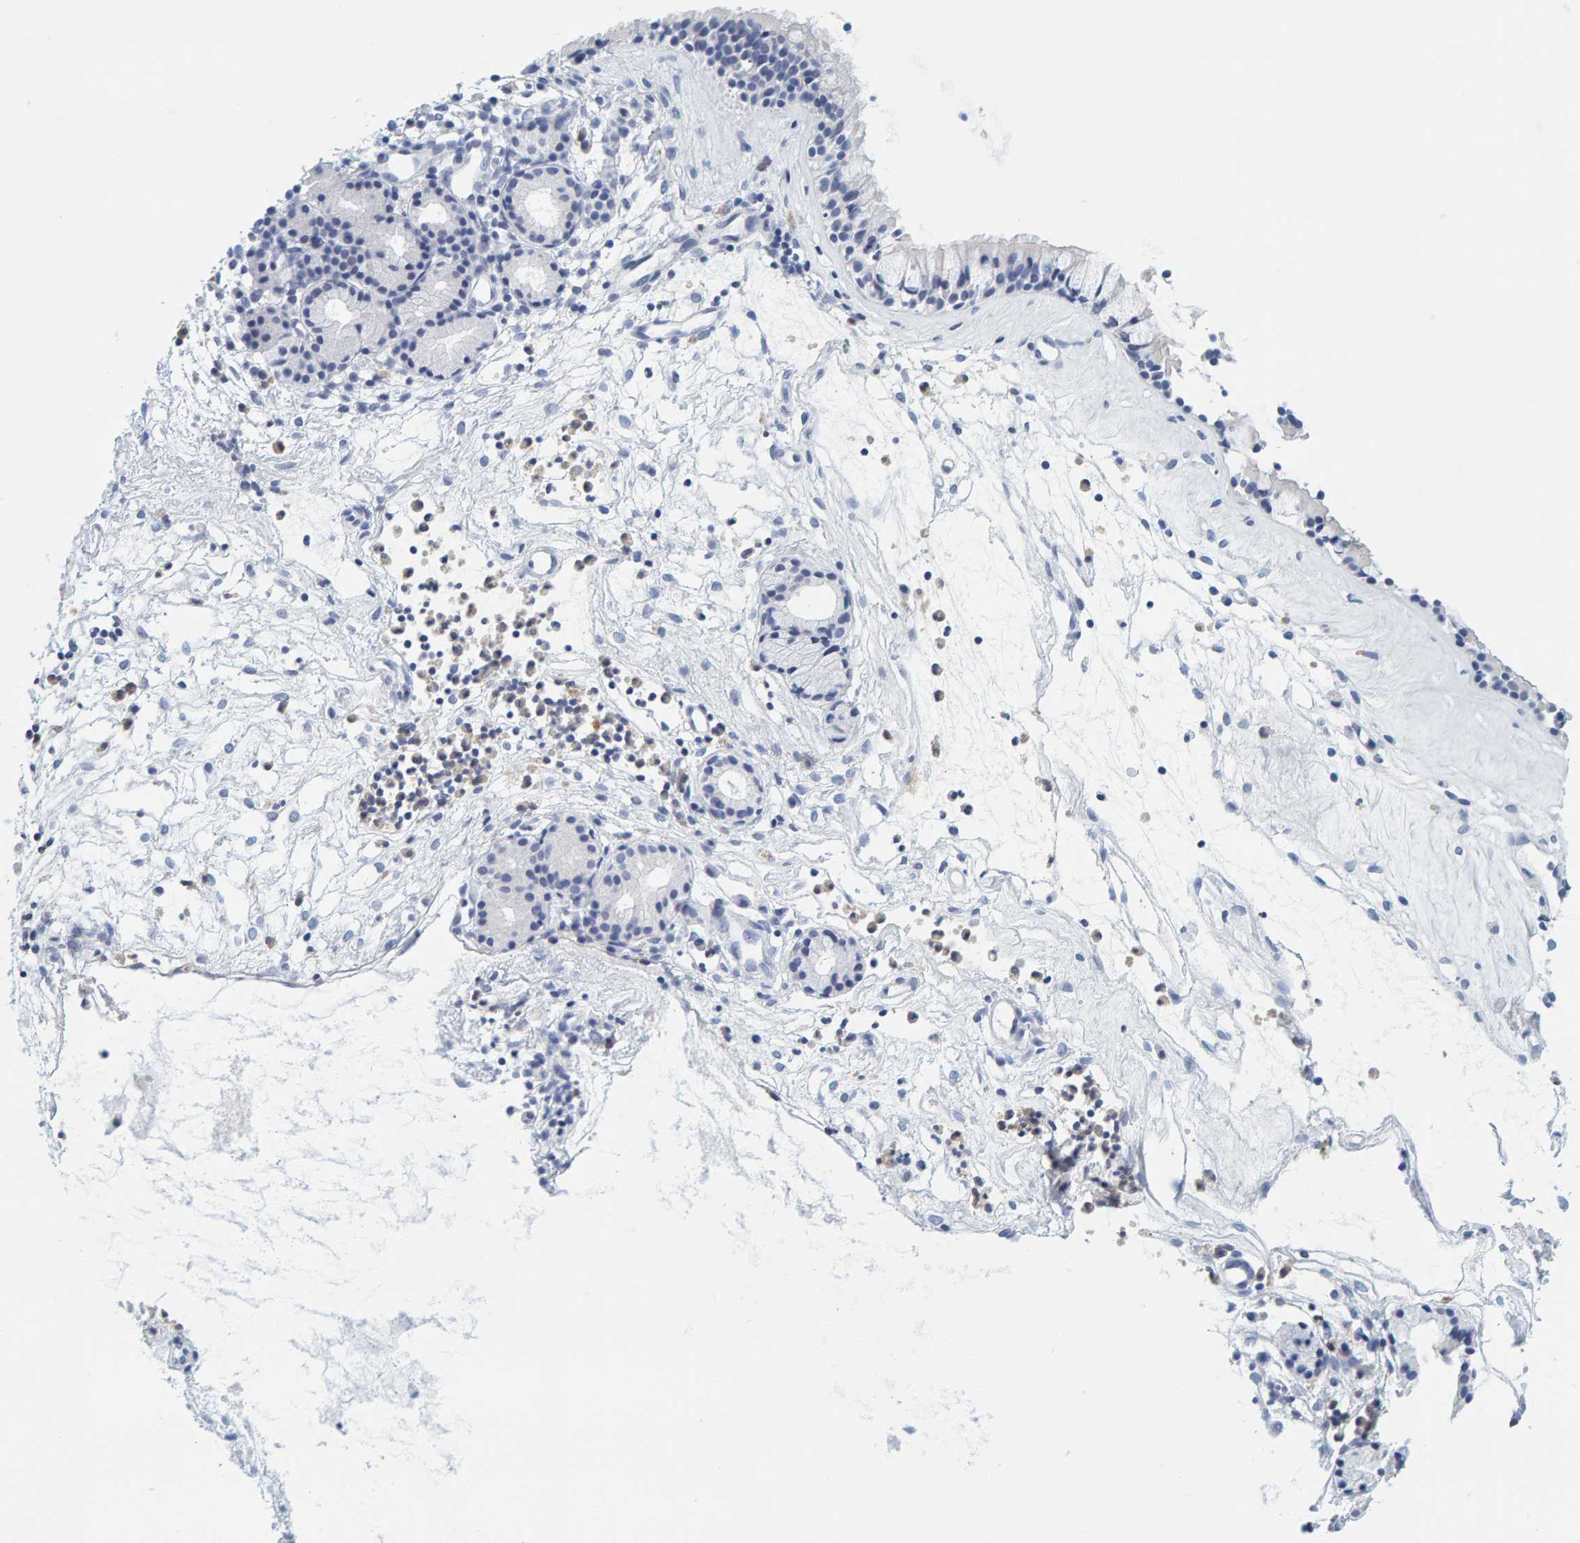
{"staining": {"intensity": "negative", "quantity": "none", "location": "none"}, "tissue": "nasopharynx", "cell_type": "Respiratory epithelial cells", "image_type": "normal", "snomed": [{"axis": "morphology", "description": "Normal tissue, NOS"}, {"axis": "topography", "description": "Nasopharynx"}], "caption": "Immunohistochemistry (IHC) photomicrograph of unremarkable nasopharynx: nasopharynx stained with DAB (3,3'-diaminobenzidine) shows no significant protein staining in respiratory epithelial cells. (IHC, brightfield microscopy, high magnification).", "gene": "MOG", "patient": {"sex": "female", "age": 42}}